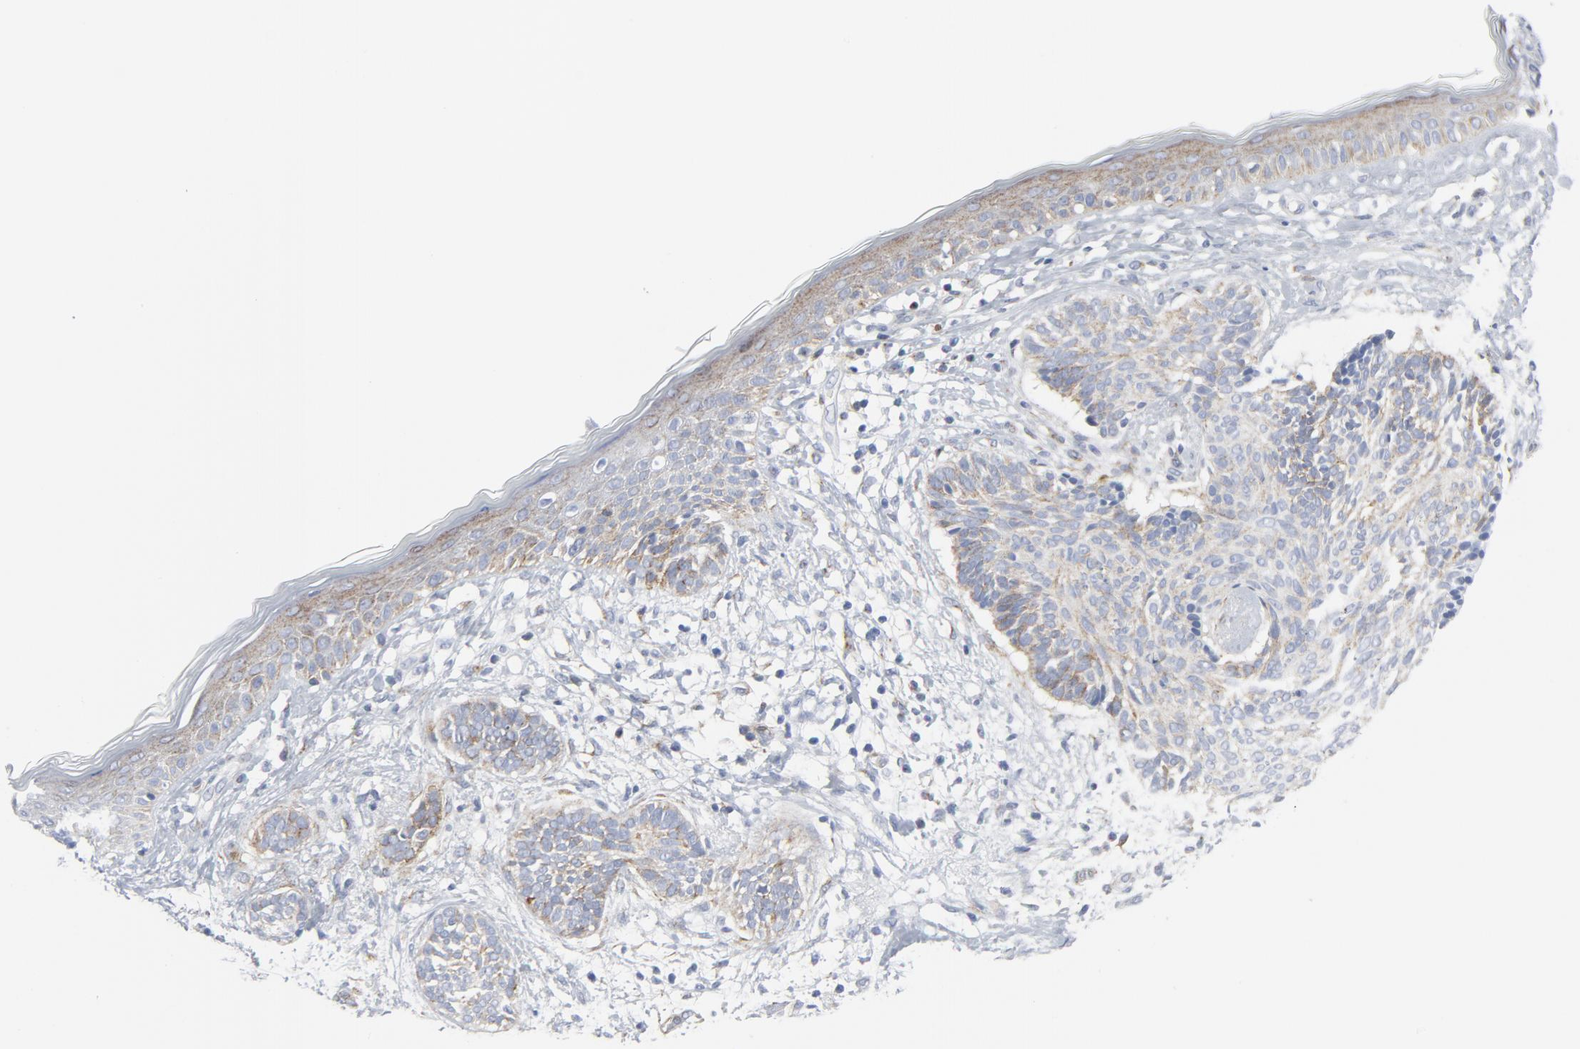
{"staining": {"intensity": "weak", "quantity": "<25%", "location": "cytoplasmic/membranous"}, "tissue": "skin cancer", "cell_type": "Tumor cells", "image_type": "cancer", "snomed": [{"axis": "morphology", "description": "Normal tissue, NOS"}, {"axis": "morphology", "description": "Basal cell carcinoma"}, {"axis": "topography", "description": "Skin"}], "caption": "Immunohistochemical staining of skin basal cell carcinoma shows no significant positivity in tumor cells.", "gene": "TUBB1", "patient": {"sex": "male", "age": 63}}